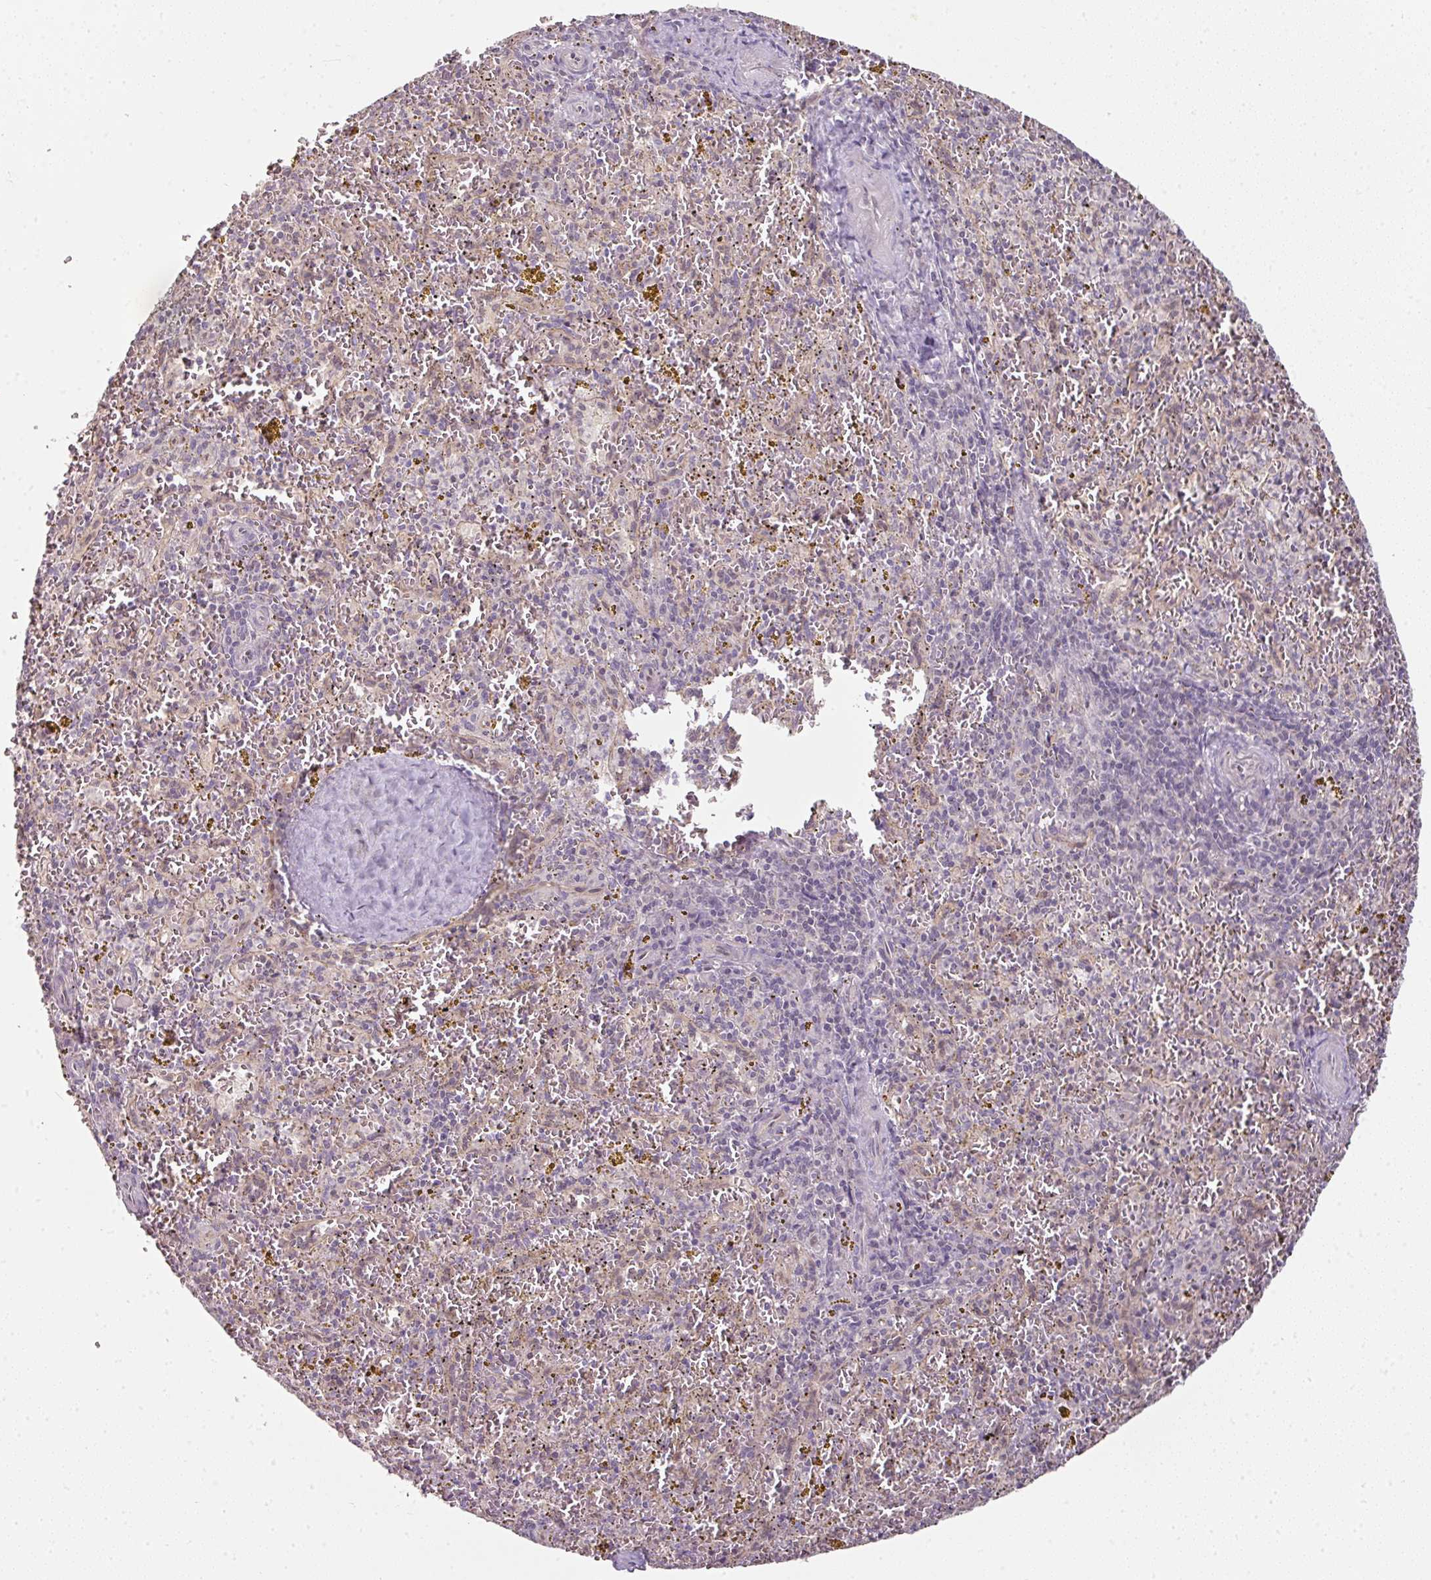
{"staining": {"intensity": "negative", "quantity": "none", "location": "none"}, "tissue": "spleen", "cell_type": "Cells in red pulp", "image_type": "normal", "snomed": [{"axis": "morphology", "description": "Normal tissue, NOS"}, {"axis": "topography", "description": "Spleen"}], "caption": "DAB (3,3'-diaminobenzidine) immunohistochemical staining of unremarkable spleen shows no significant staining in cells in red pulp. Nuclei are stained in blue.", "gene": "C19orf33", "patient": {"sex": "male", "age": 57}}